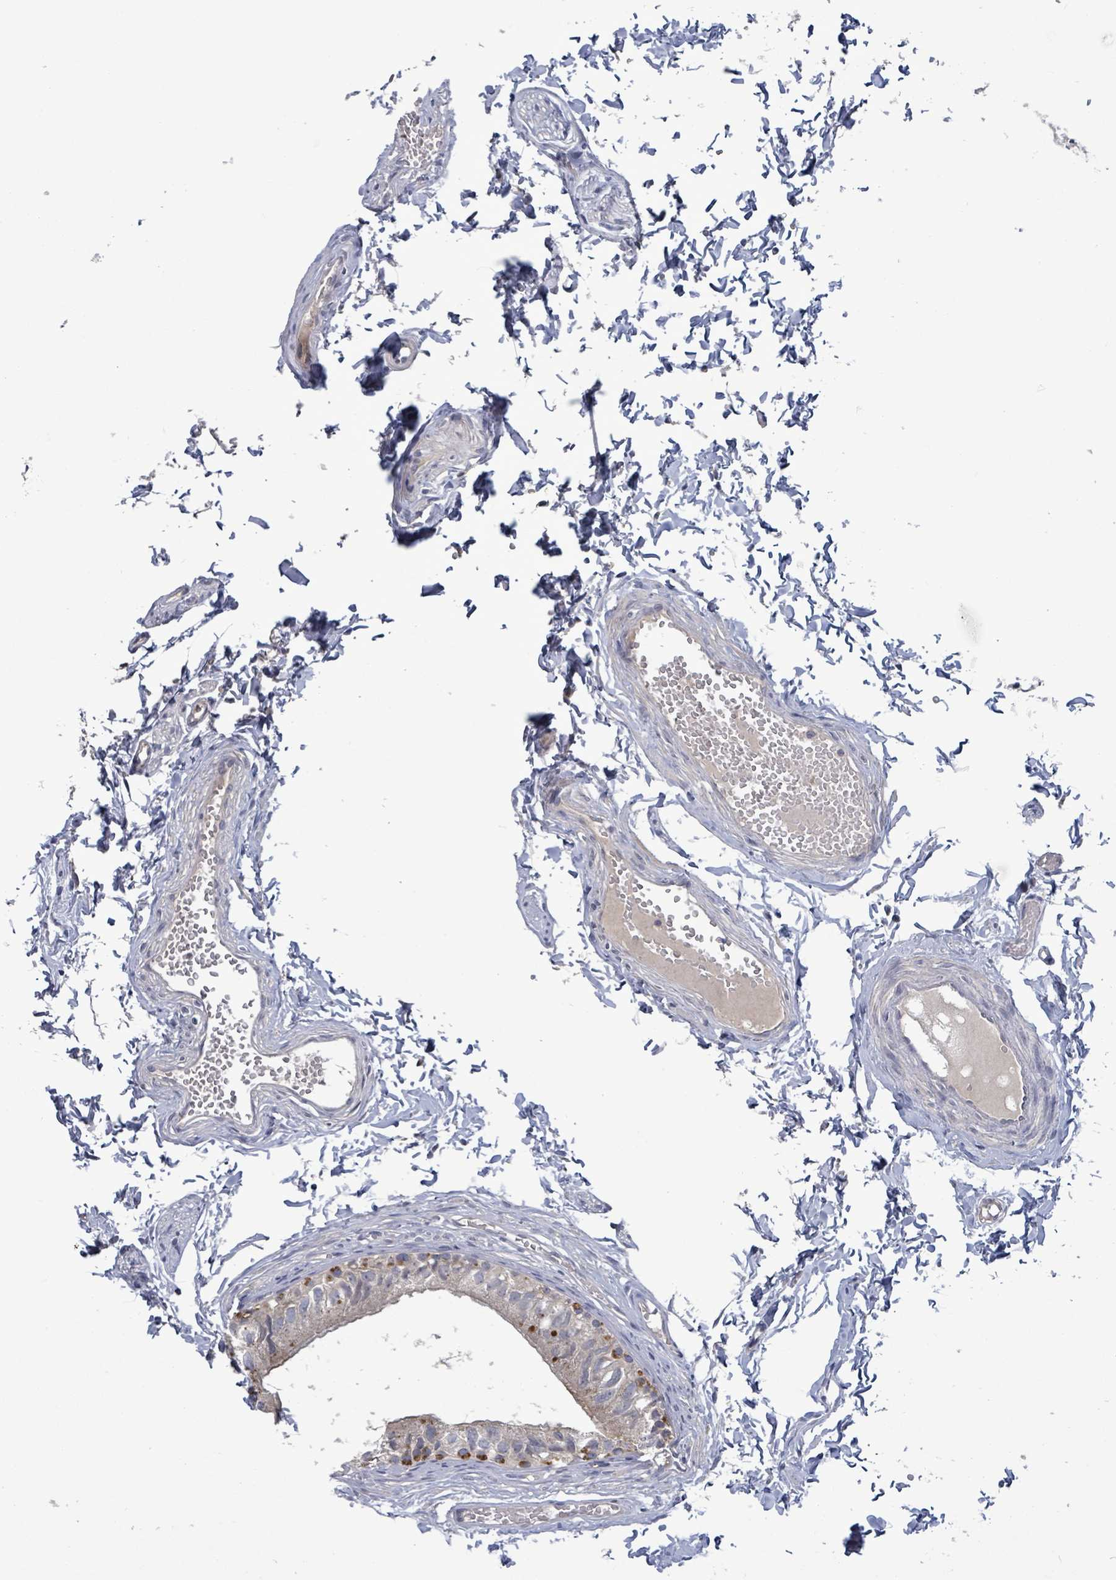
{"staining": {"intensity": "weak", "quantity": ">75%", "location": "cytoplasmic/membranous"}, "tissue": "epididymis", "cell_type": "Glandular cells", "image_type": "normal", "snomed": [{"axis": "morphology", "description": "Normal tissue, NOS"}, {"axis": "topography", "description": "Epididymis"}], "caption": "Immunohistochemistry histopathology image of normal epididymis stained for a protein (brown), which demonstrates low levels of weak cytoplasmic/membranous staining in about >75% of glandular cells.", "gene": "SERPINE3", "patient": {"sex": "male", "age": 37}}